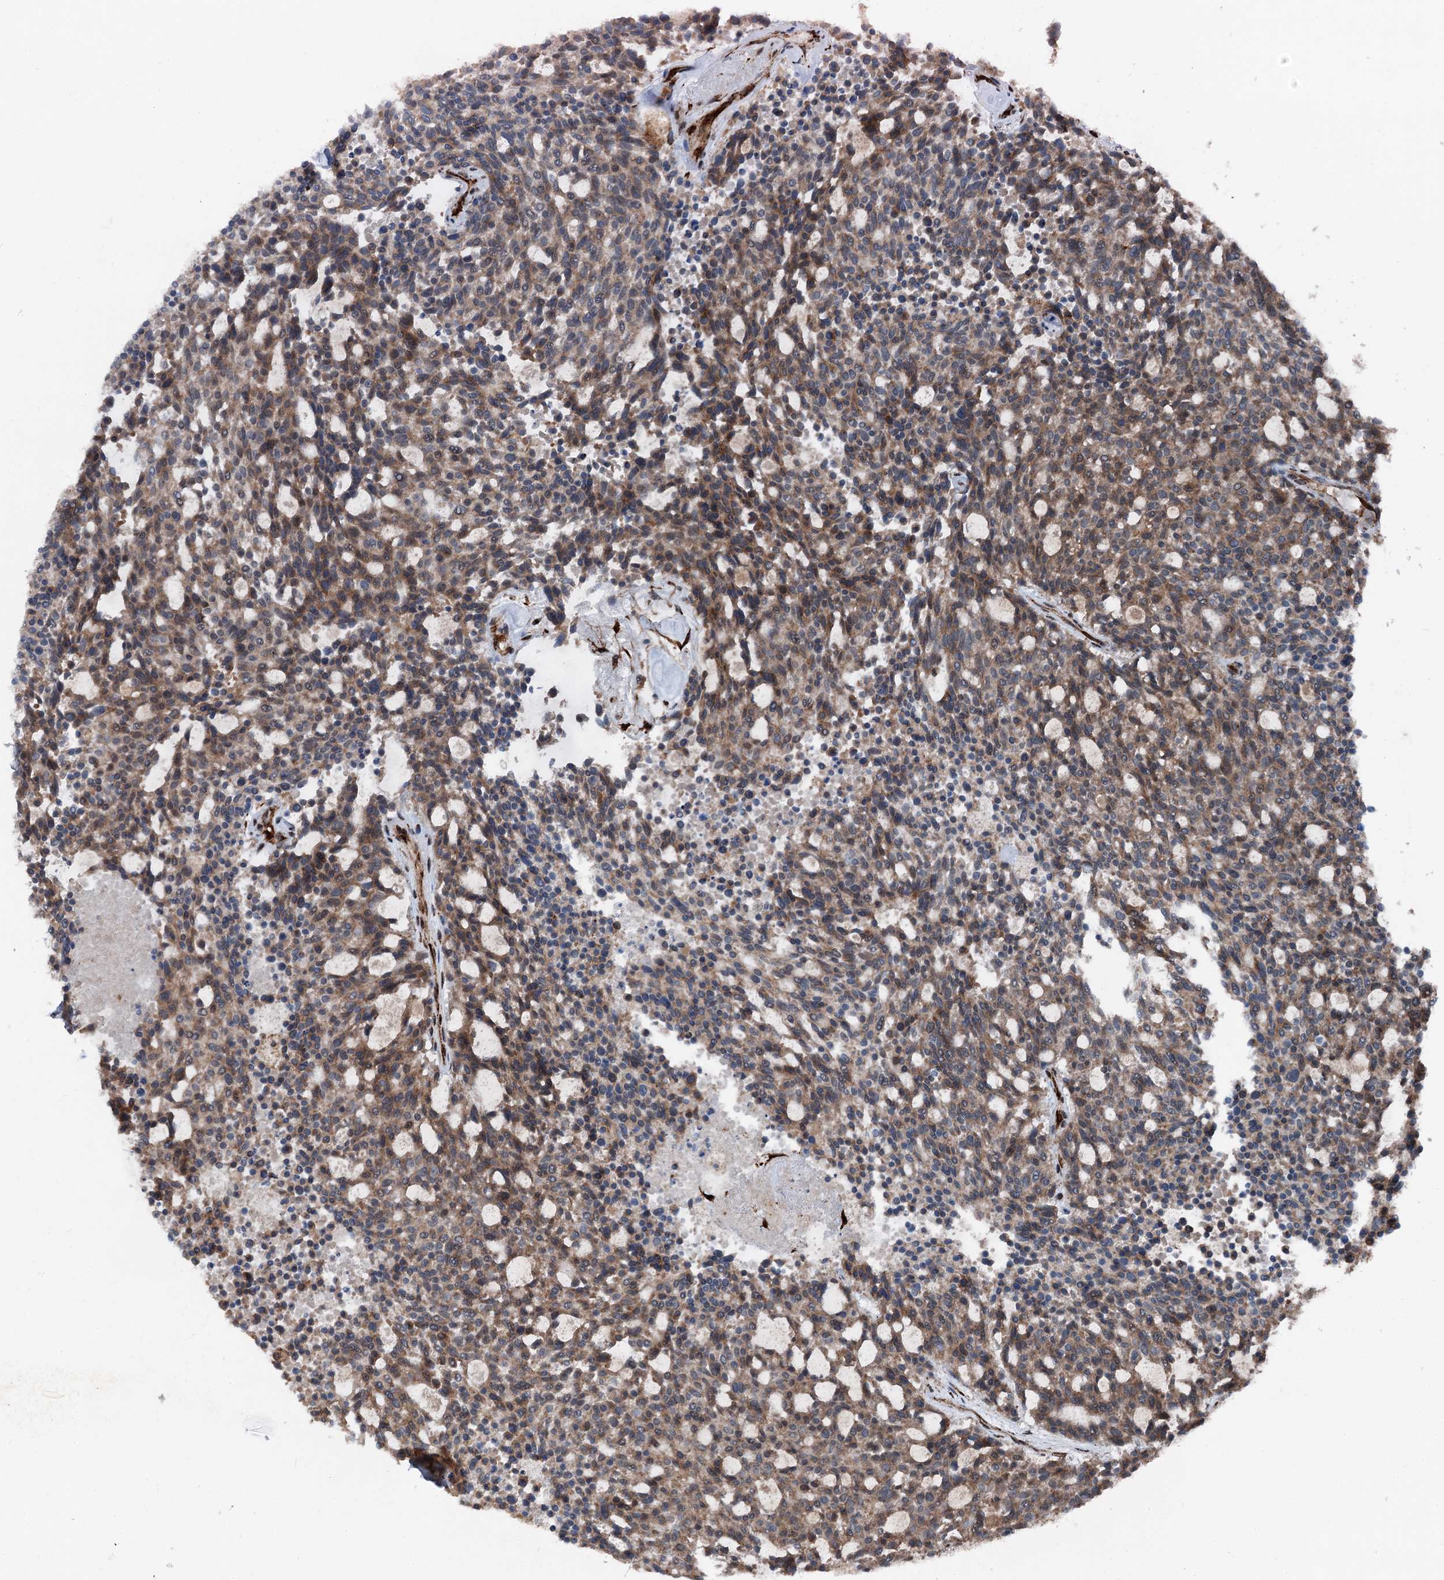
{"staining": {"intensity": "moderate", "quantity": ">75%", "location": "cytoplasmic/membranous"}, "tissue": "carcinoid", "cell_type": "Tumor cells", "image_type": "cancer", "snomed": [{"axis": "morphology", "description": "Carcinoid, malignant, NOS"}, {"axis": "topography", "description": "Pancreas"}], "caption": "The histopathology image displays staining of malignant carcinoid, revealing moderate cytoplasmic/membranous protein positivity (brown color) within tumor cells.", "gene": "DDIAS", "patient": {"sex": "female", "age": 54}}